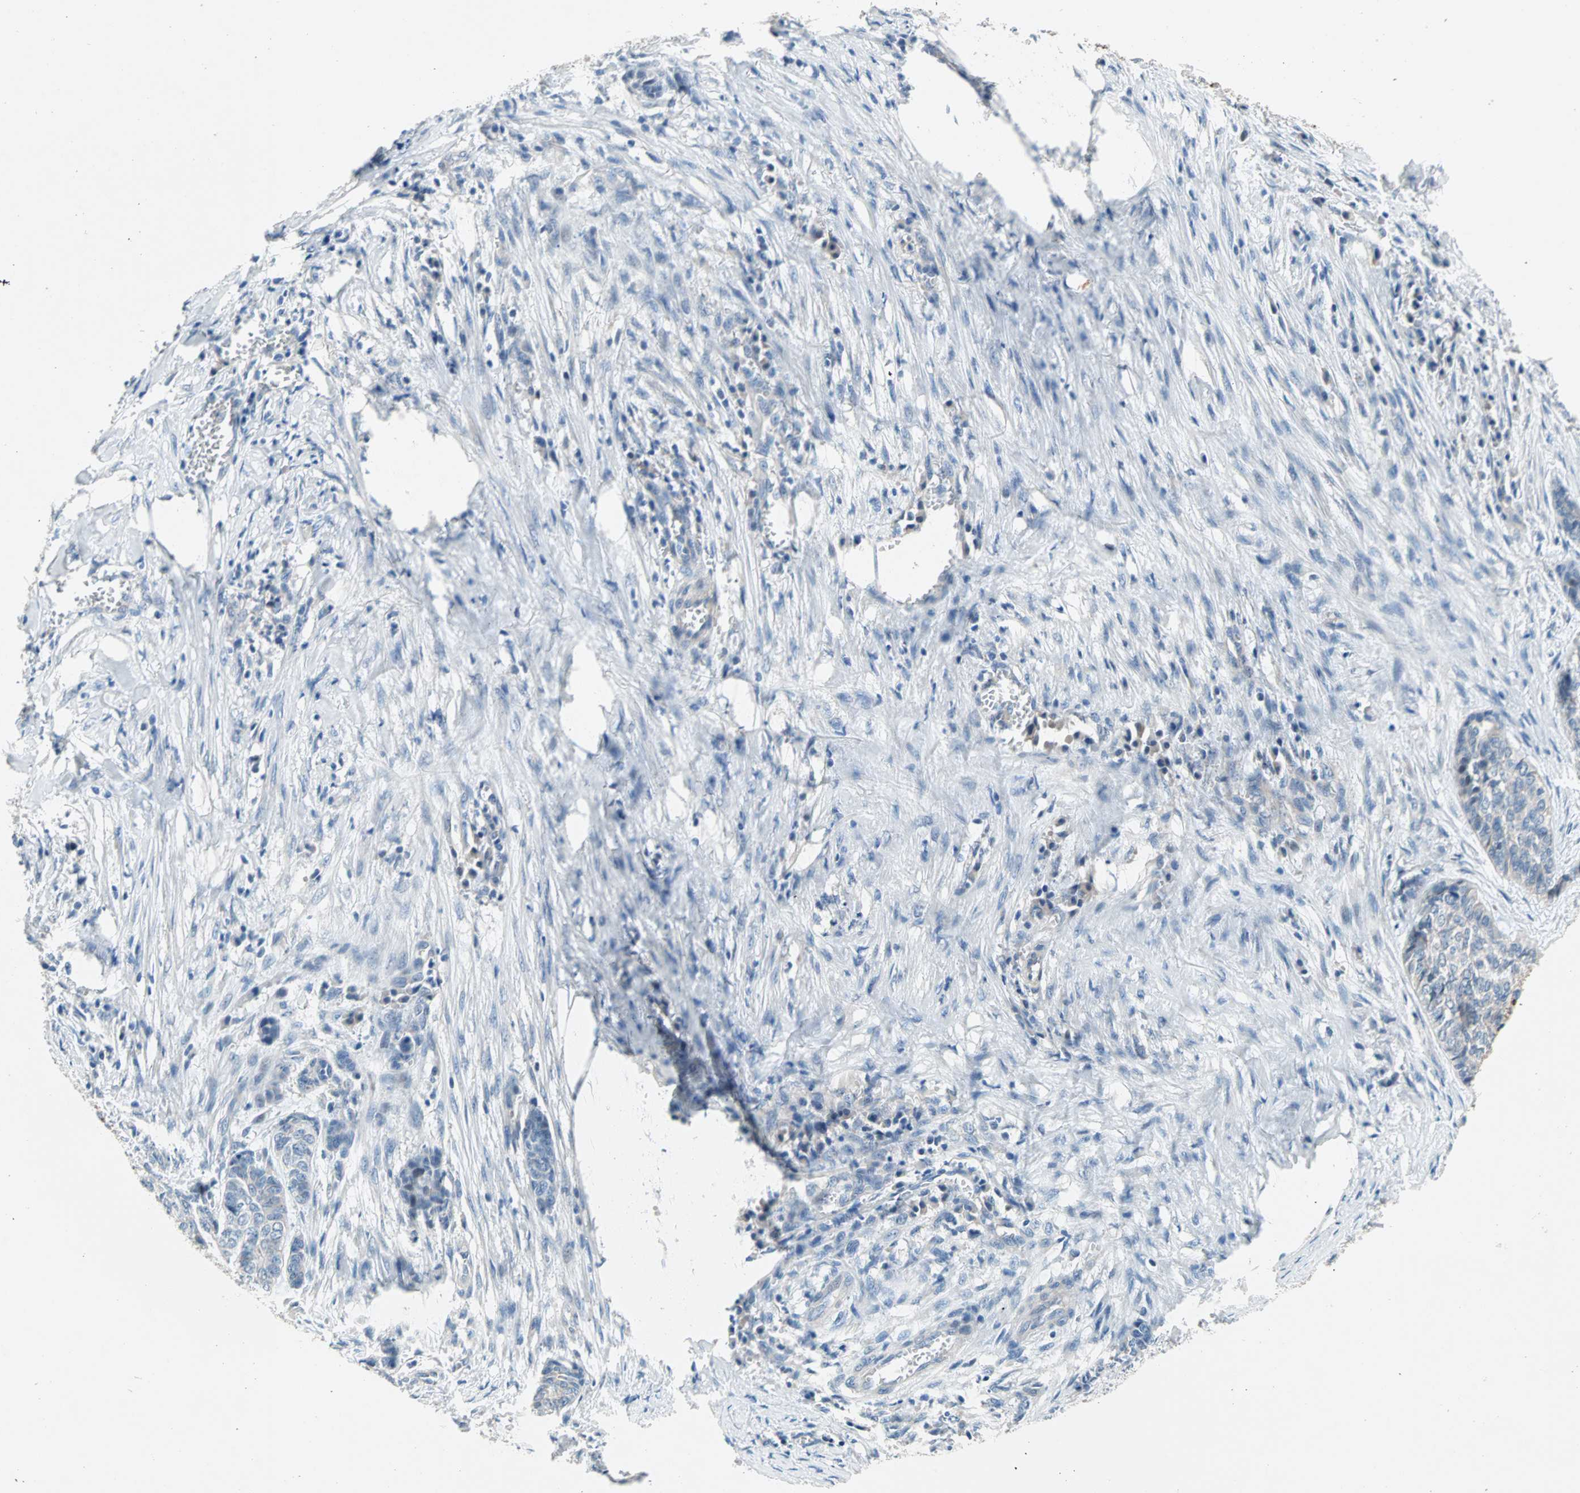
{"staining": {"intensity": "negative", "quantity": "none", "location": "none"}, "tissue": "skin cancer", "cell_type": "Tumor cells", "image_type": "cancer", "snomed": [{"axis": "morphology", "description": "Basal cell carcinoma"}, {"axis": "topography", "description": "Skin"}], "caption": "Immunohistochemical staining of skin cancer shows no significant positivity in tumor cells.", "gene": "TMEM163", "patient": {"sex": "female", "age": 64}}